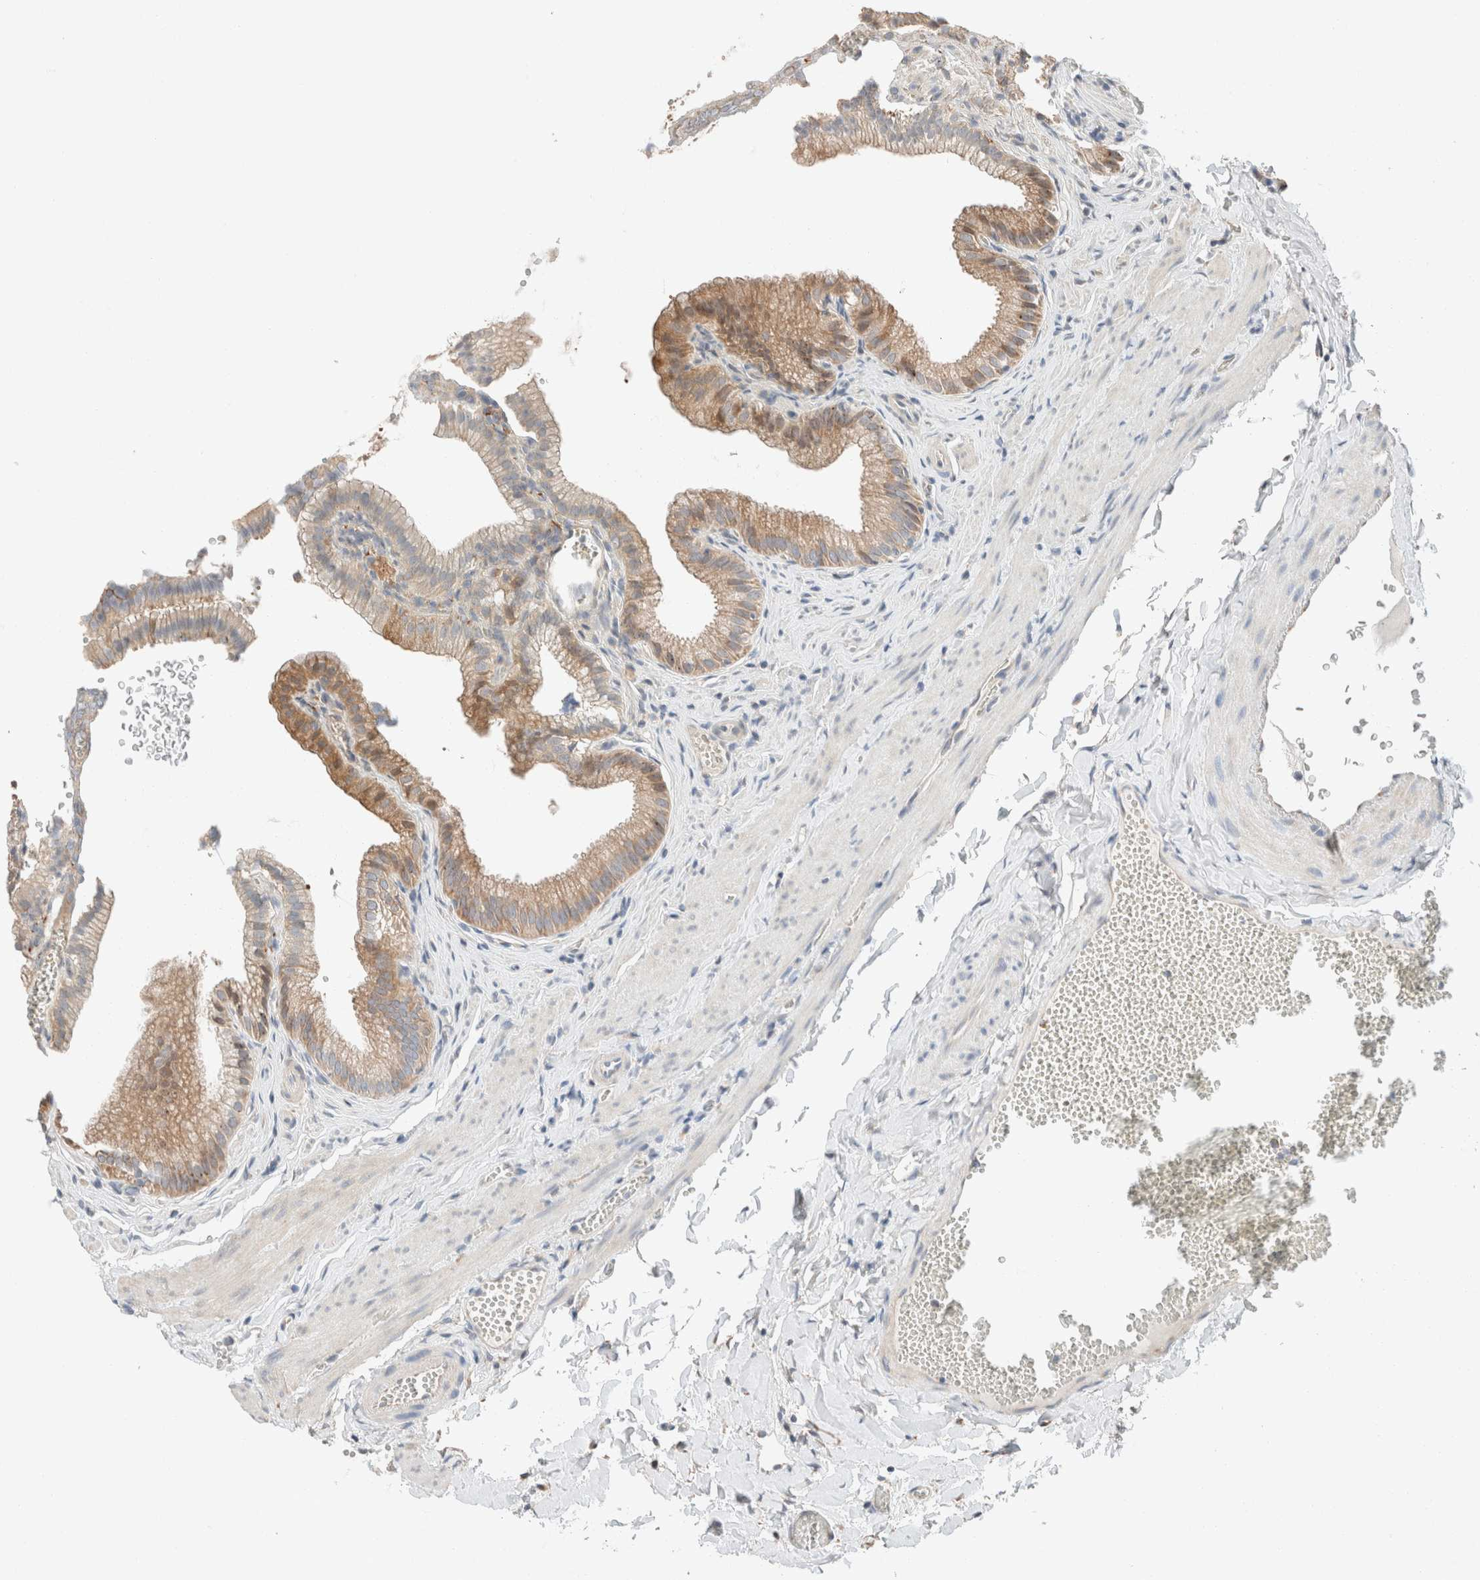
{"staining": {"intensity": "moderate", "quantity": ">75%", "location": "cytoplasmic/membranous"}, "tissue": "gallbladder", "cell_type": "Glandular cells", "image_type": "normal", "snomed": [{"axis": "morphology", "description": "Normal tissue, NOS"}, {"axis": "topography", "description": "Gallbladder"}], "caption": "Gallbladder stained for a protein displays moderate cytoplasmic/membranous positivity in glandular cells. Using DAB (3,3'-diaminobenzidine) (brown) and hematoxylin (blue) stains, captured at high magnification using brightfield microscopy.", "gene": "PCM1", "patient": {"sex": "male", "age": 38}}